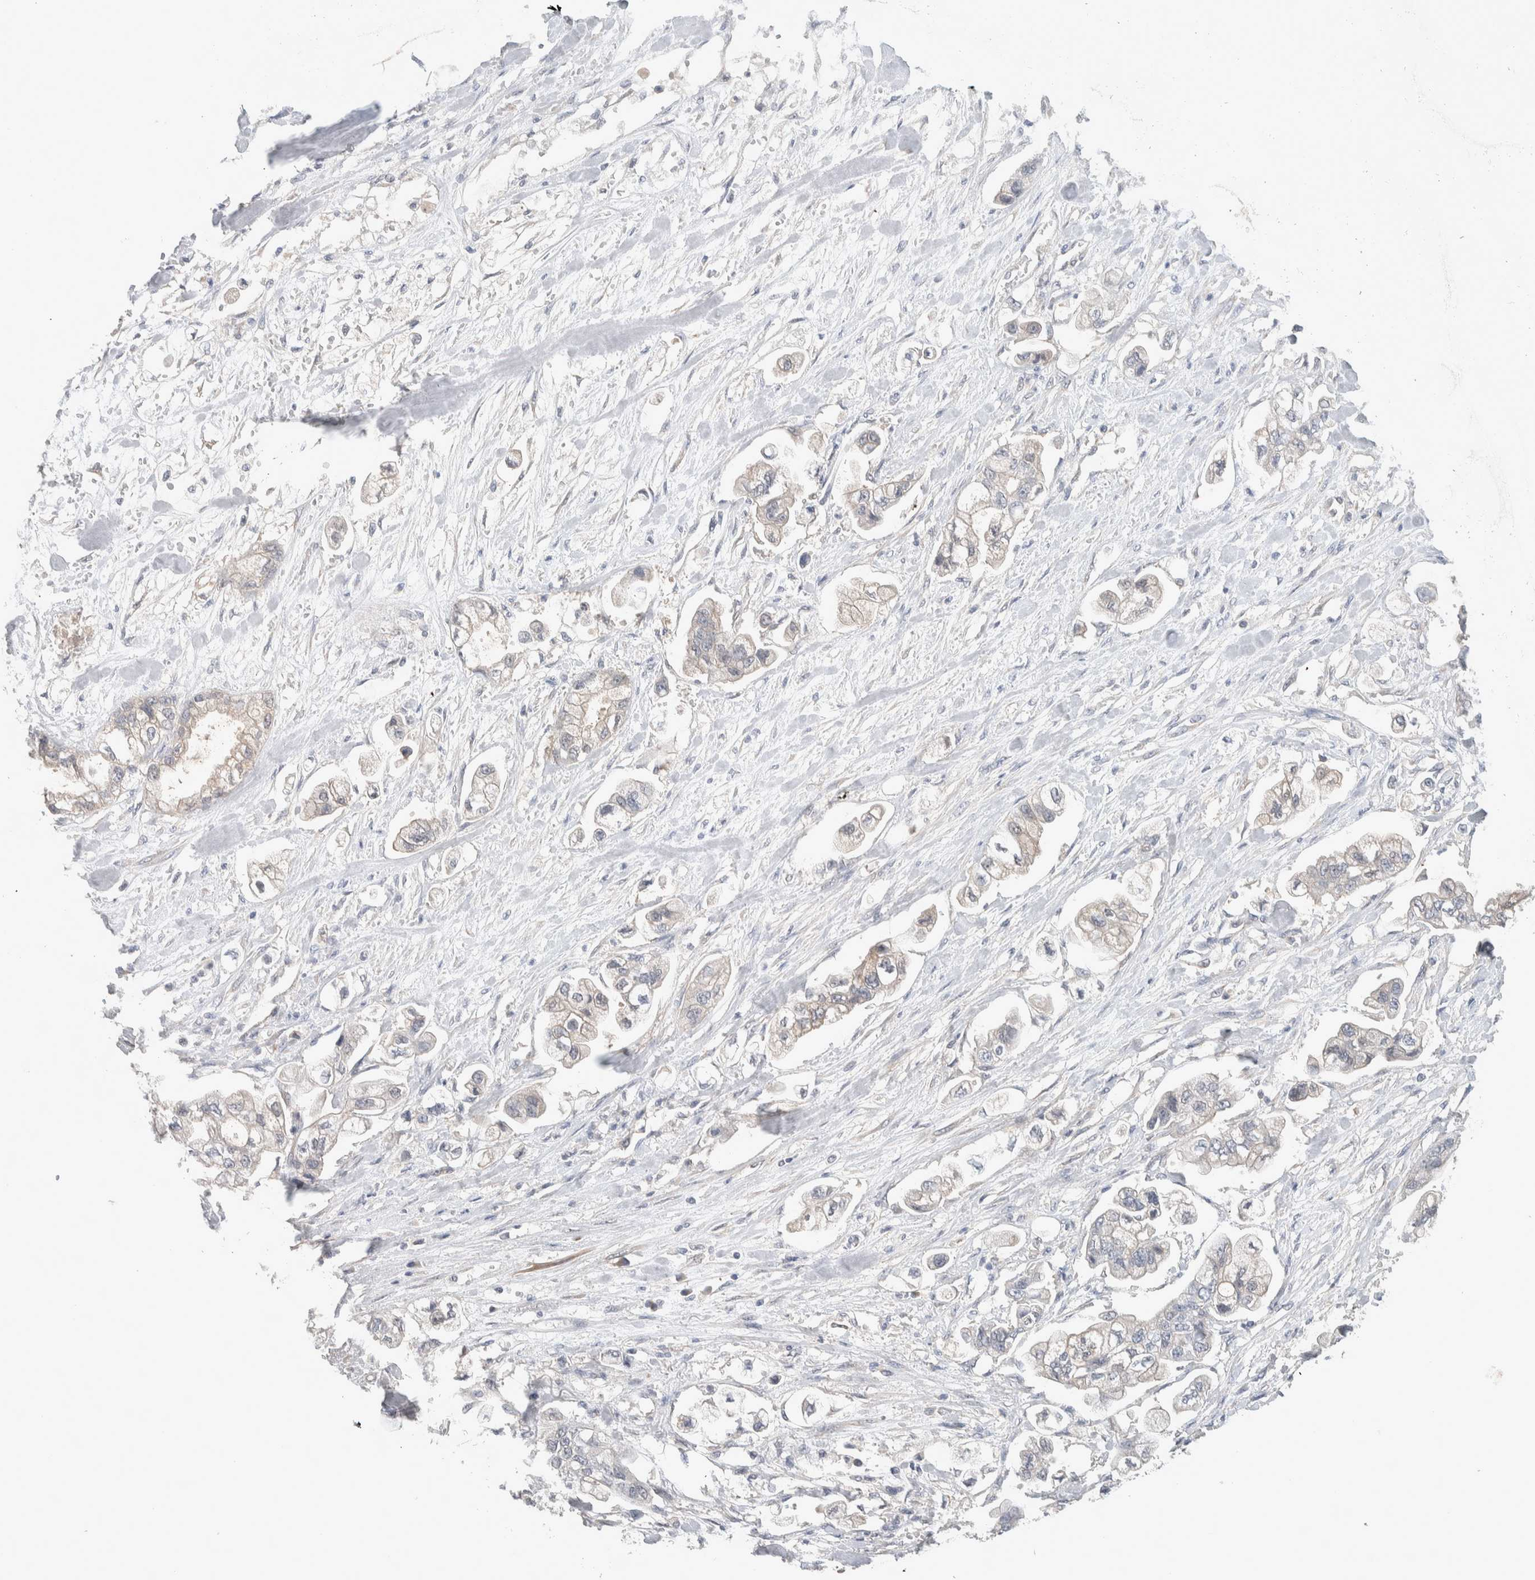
{"staining": {"intensity": "negative", "quantity": "none", "location": "none"}, "tissue": "stomach cancer", "cell_type": "Tumor cells", "image_type": "cancer", "snomed": [{"axis": "morphology", "description": "Normal tissue, NOS"}, {"axis": "morphology", "description": "Adenocarcinoma, NOS"}, {"axis": "topography", "description": "Stomach"}], "caption": "Human stomach cancer (adenocarcinoma) stained for a protein using IHC demonstrates no positivity in tumor cells.", "gene": "DEPTOR", "patient": {"sex": "male", "age": 62}}